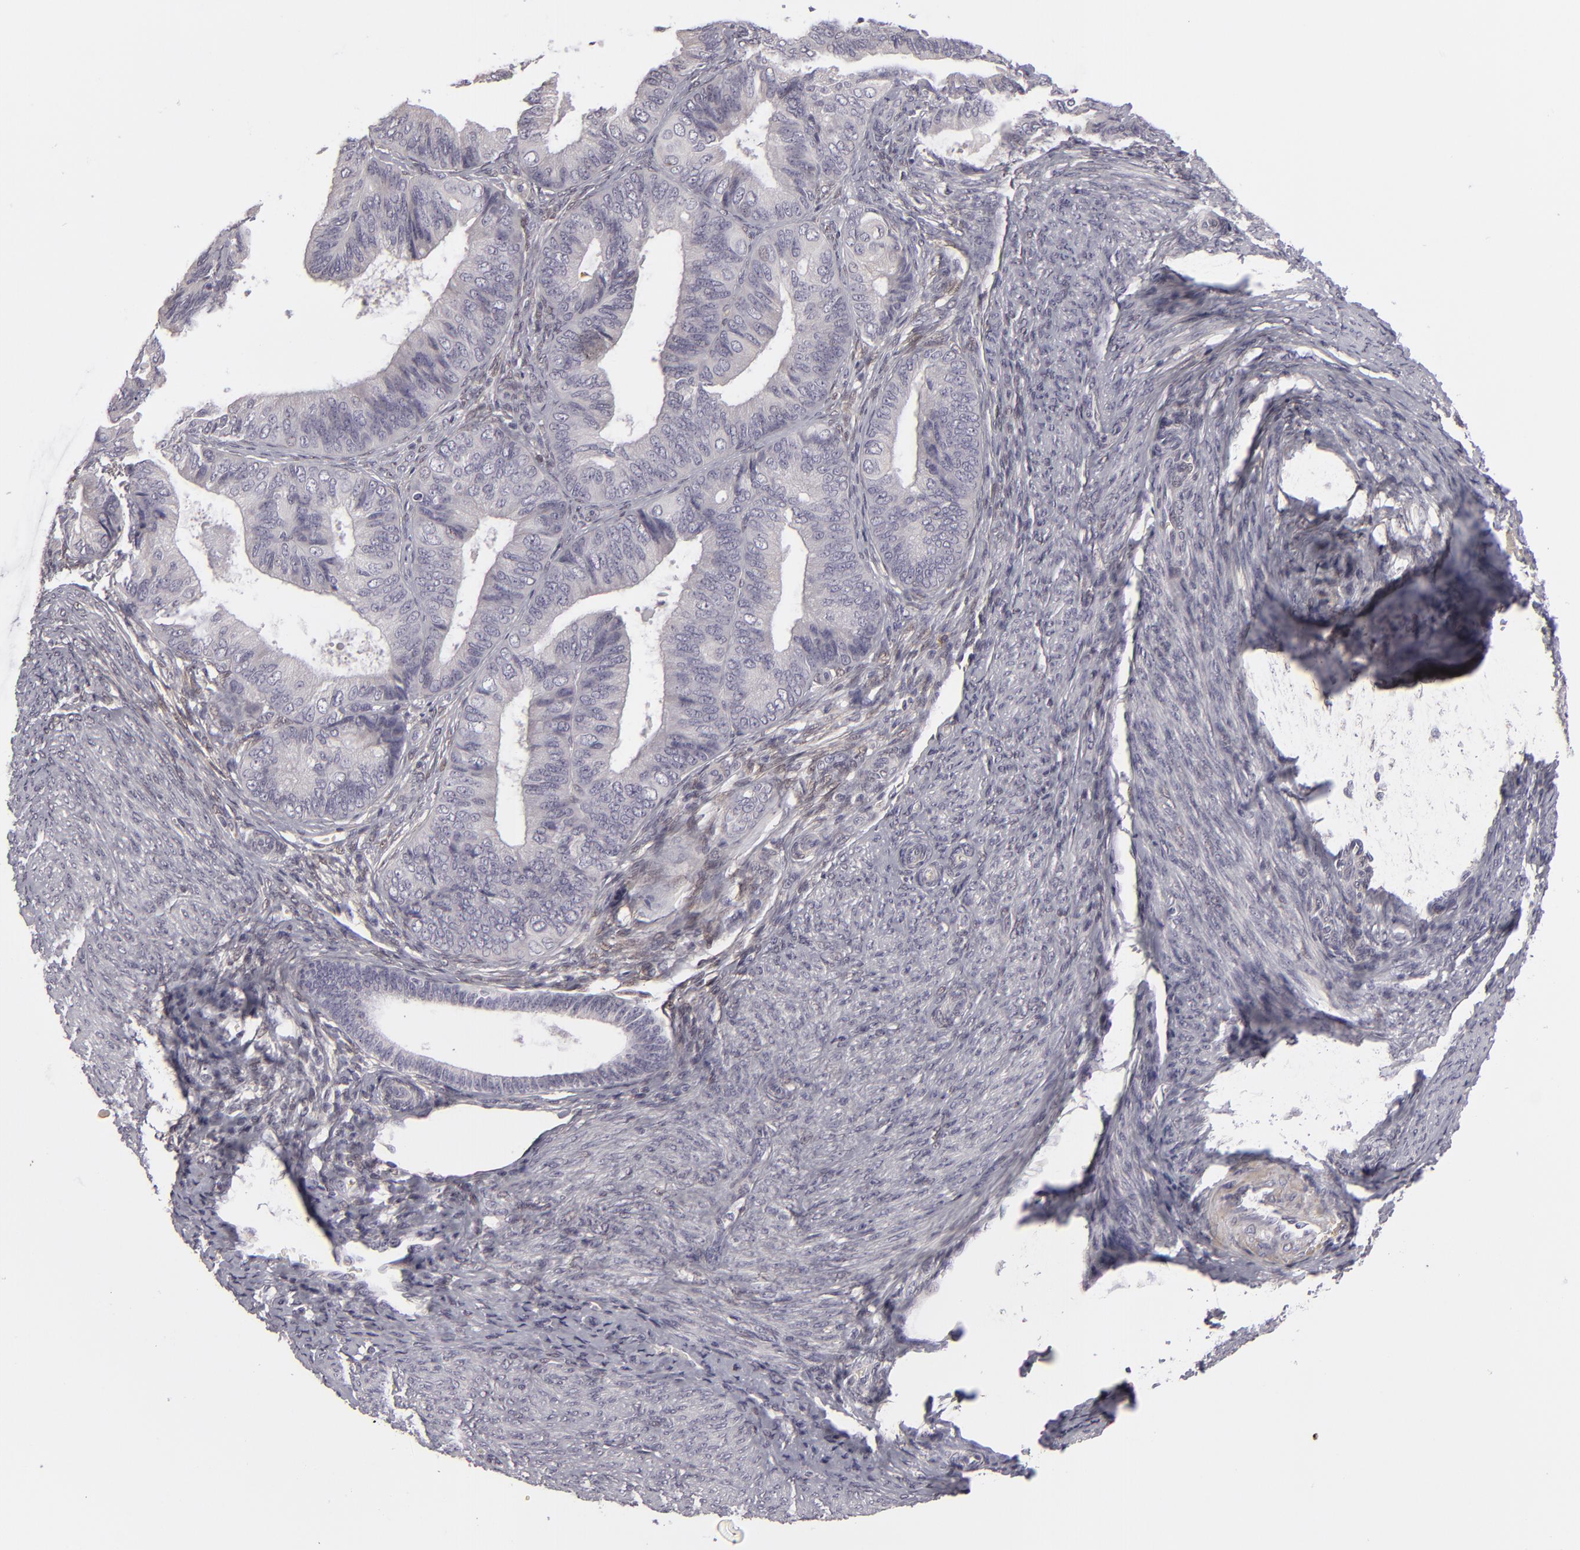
{"staining": {"intensity": "negative", "quantity": "none", "location": "none"}, "tissue": "endometrial cancer", "cell_type": "Tumor cells", "image_type": "cancer", "snomed": [{"axis": "morphology", "description": "Adenocarcinoma, NOS"}, {"axis": "topography", "description": "Endometrium"}], "caption": "Adenocarcinoma (endometrial) was stained to show a protein in brown. There is no significant positivity in tumor cells. Brightfield microscopy of immunohistochemistry stained with DAB (3,3'-diaminobenzidine) (brown) and hematoxylin (blue), captured at high magnification.", "gene": "EFS", "patient": {"sex": "female", "age": 63}}